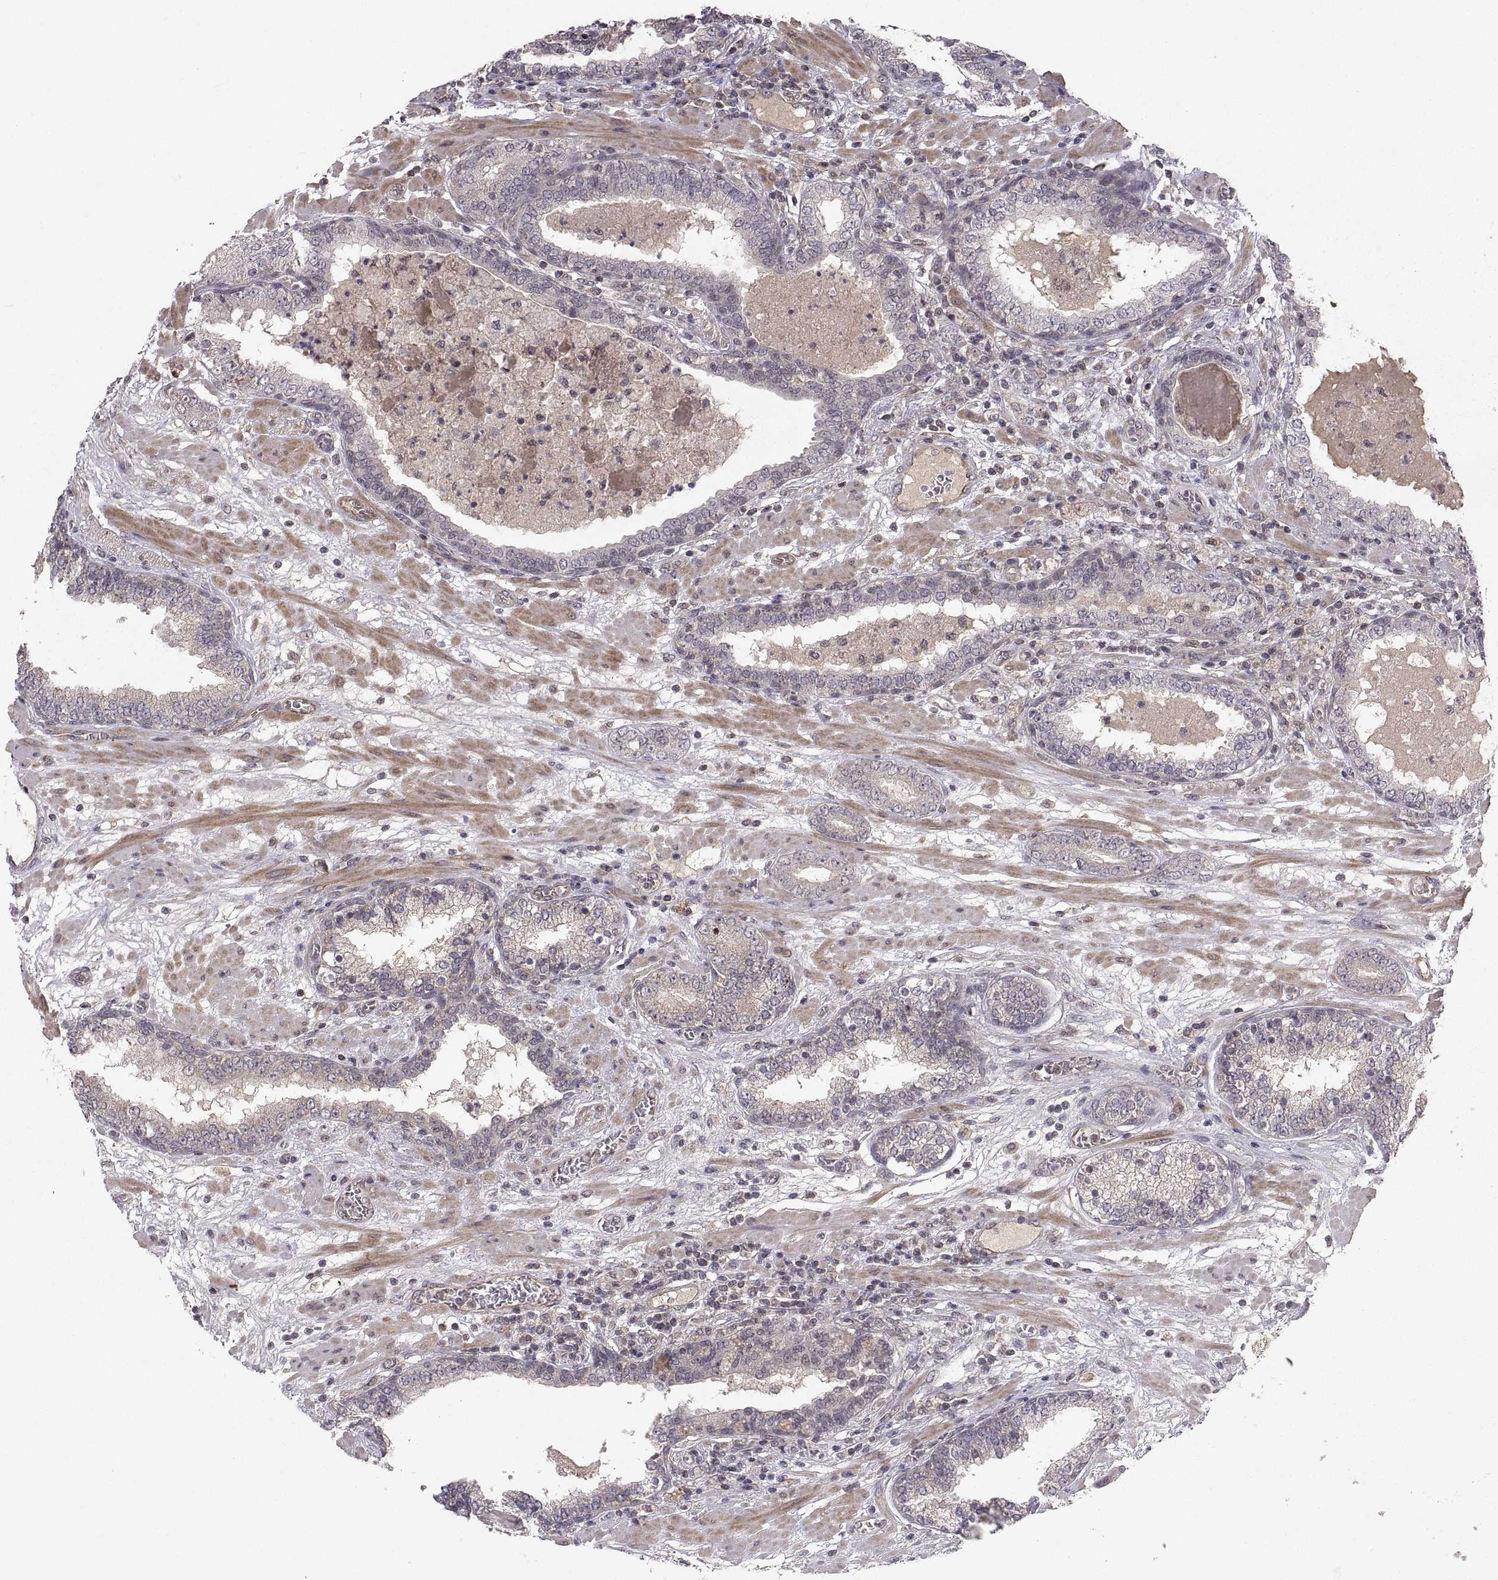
{"staining": {"intensity": "weak", "quantity": "25%-75%", "location": "cytoplasmic/membranous"}, "tissue": "prostate cancer", "cell_type": "Tumor cells", "image_type": "cancer", "snomed": [{"axis": "morphology", "description": "Adenocarcinoma, Low grade"}, {"axis": "topography", "description": "Prostate"}], "caption": "Protein staining demonstrates weak cytoplasmic/membranous expression in approximately 25%-75% of tumor cells in prostate cancer (adenocarcinoma (low-grade)).", "gene": "ABL2", "patient": {"sex": "male", "age": 60}}